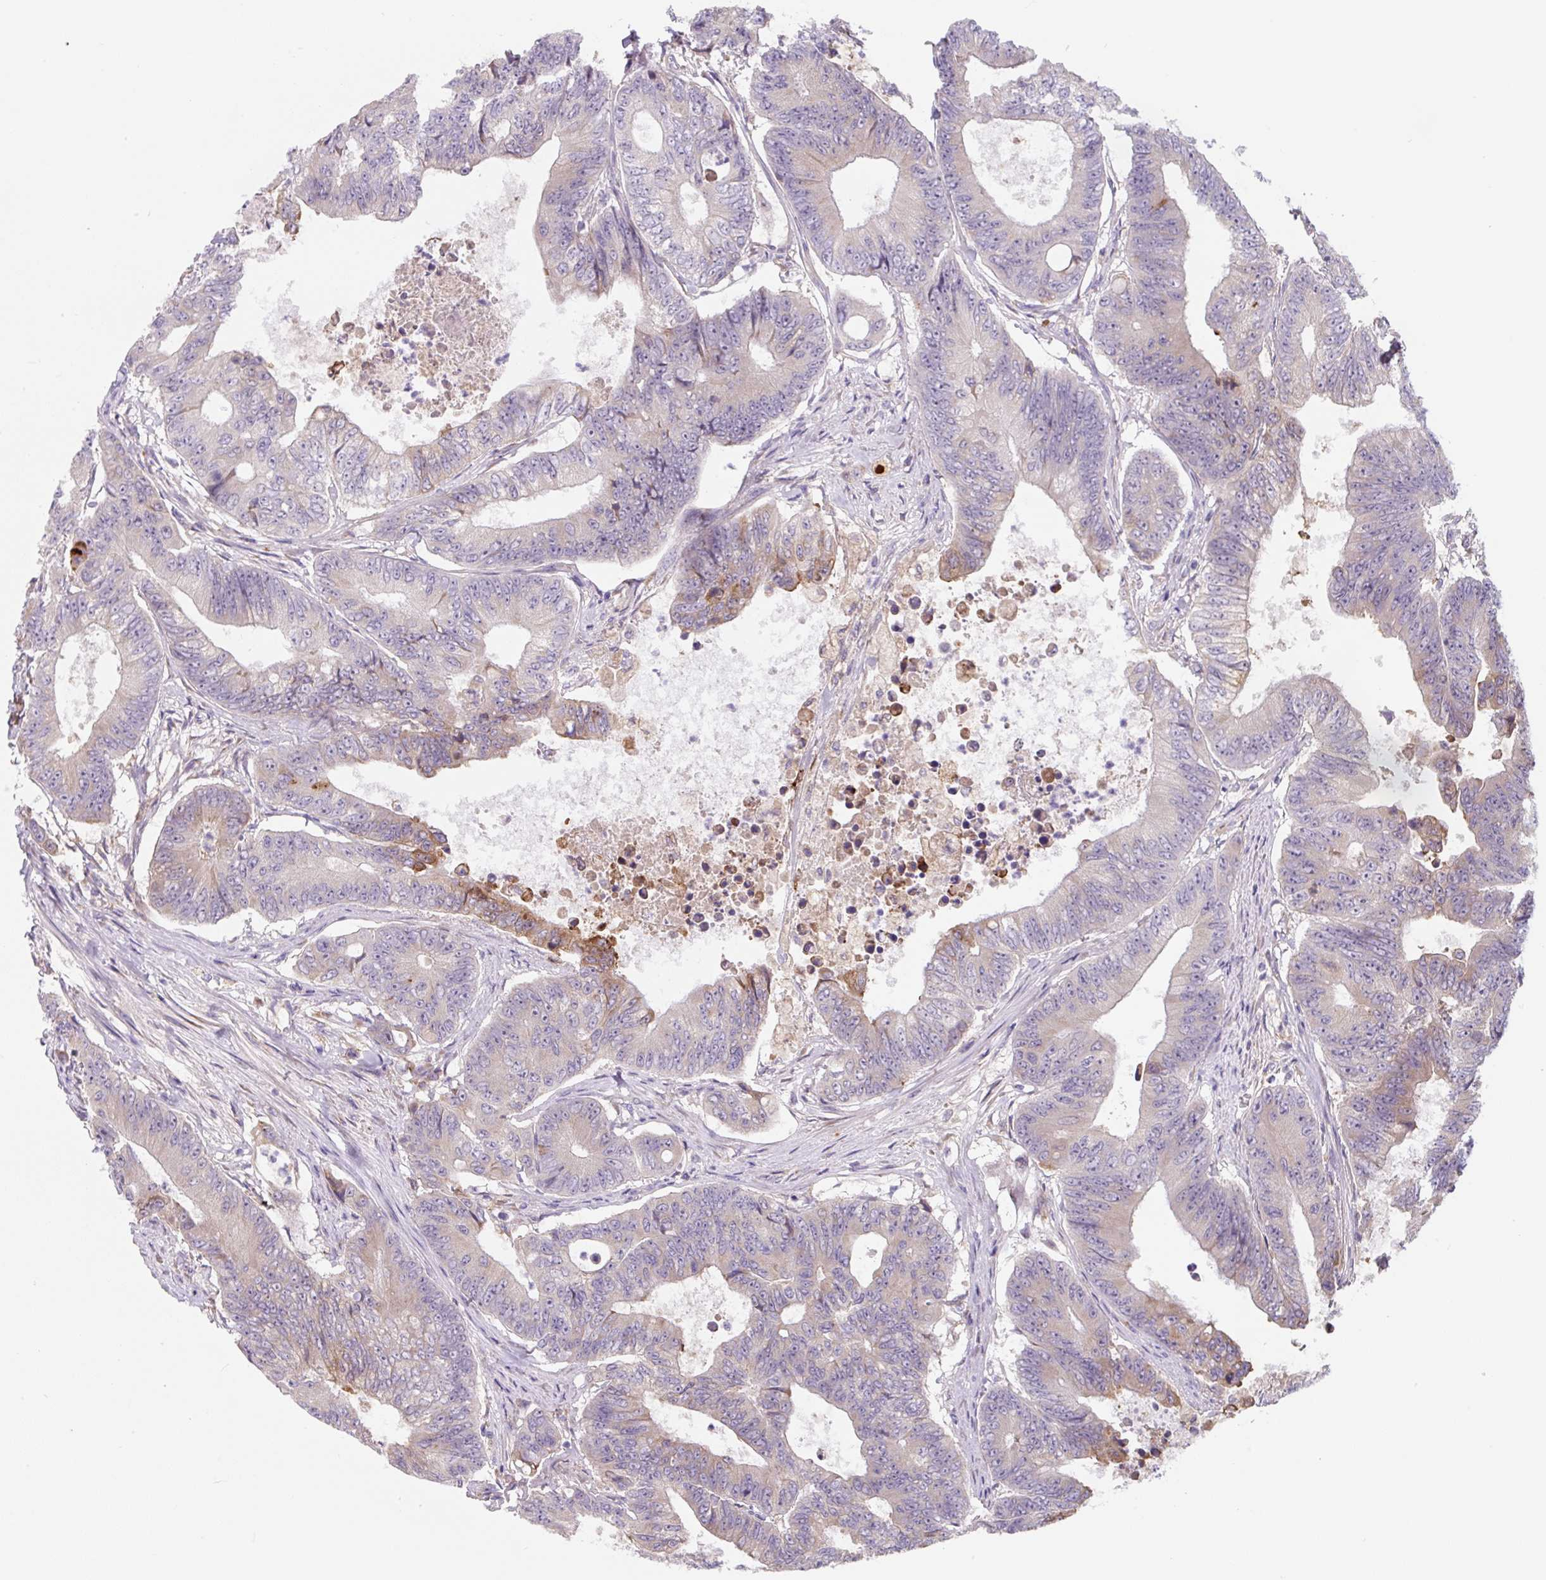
{"staining": {"intensity": "moderate", "quantity": "<25%", "location": "cytoplasmic/membranous"}, "tissue": "colorectal cancer", "cell_type": "Tumor cells", "image_type": "cancer", "snomed": [{"axis": "morphology", "description": "Adenocarcinoma, NOS"}, {"axis": "topography", "description": "Colon"}], "caption": "Immunohistochemistry (DAB (3,3'-diaminobenzidine)) staining of colorectal adenocarcinoma displays moderate cytoplasmic/membranous protein staining in approximately <25% of tumor cells.", "gene": "FZD5", "patient": {"sex": "female", "age": 48}}